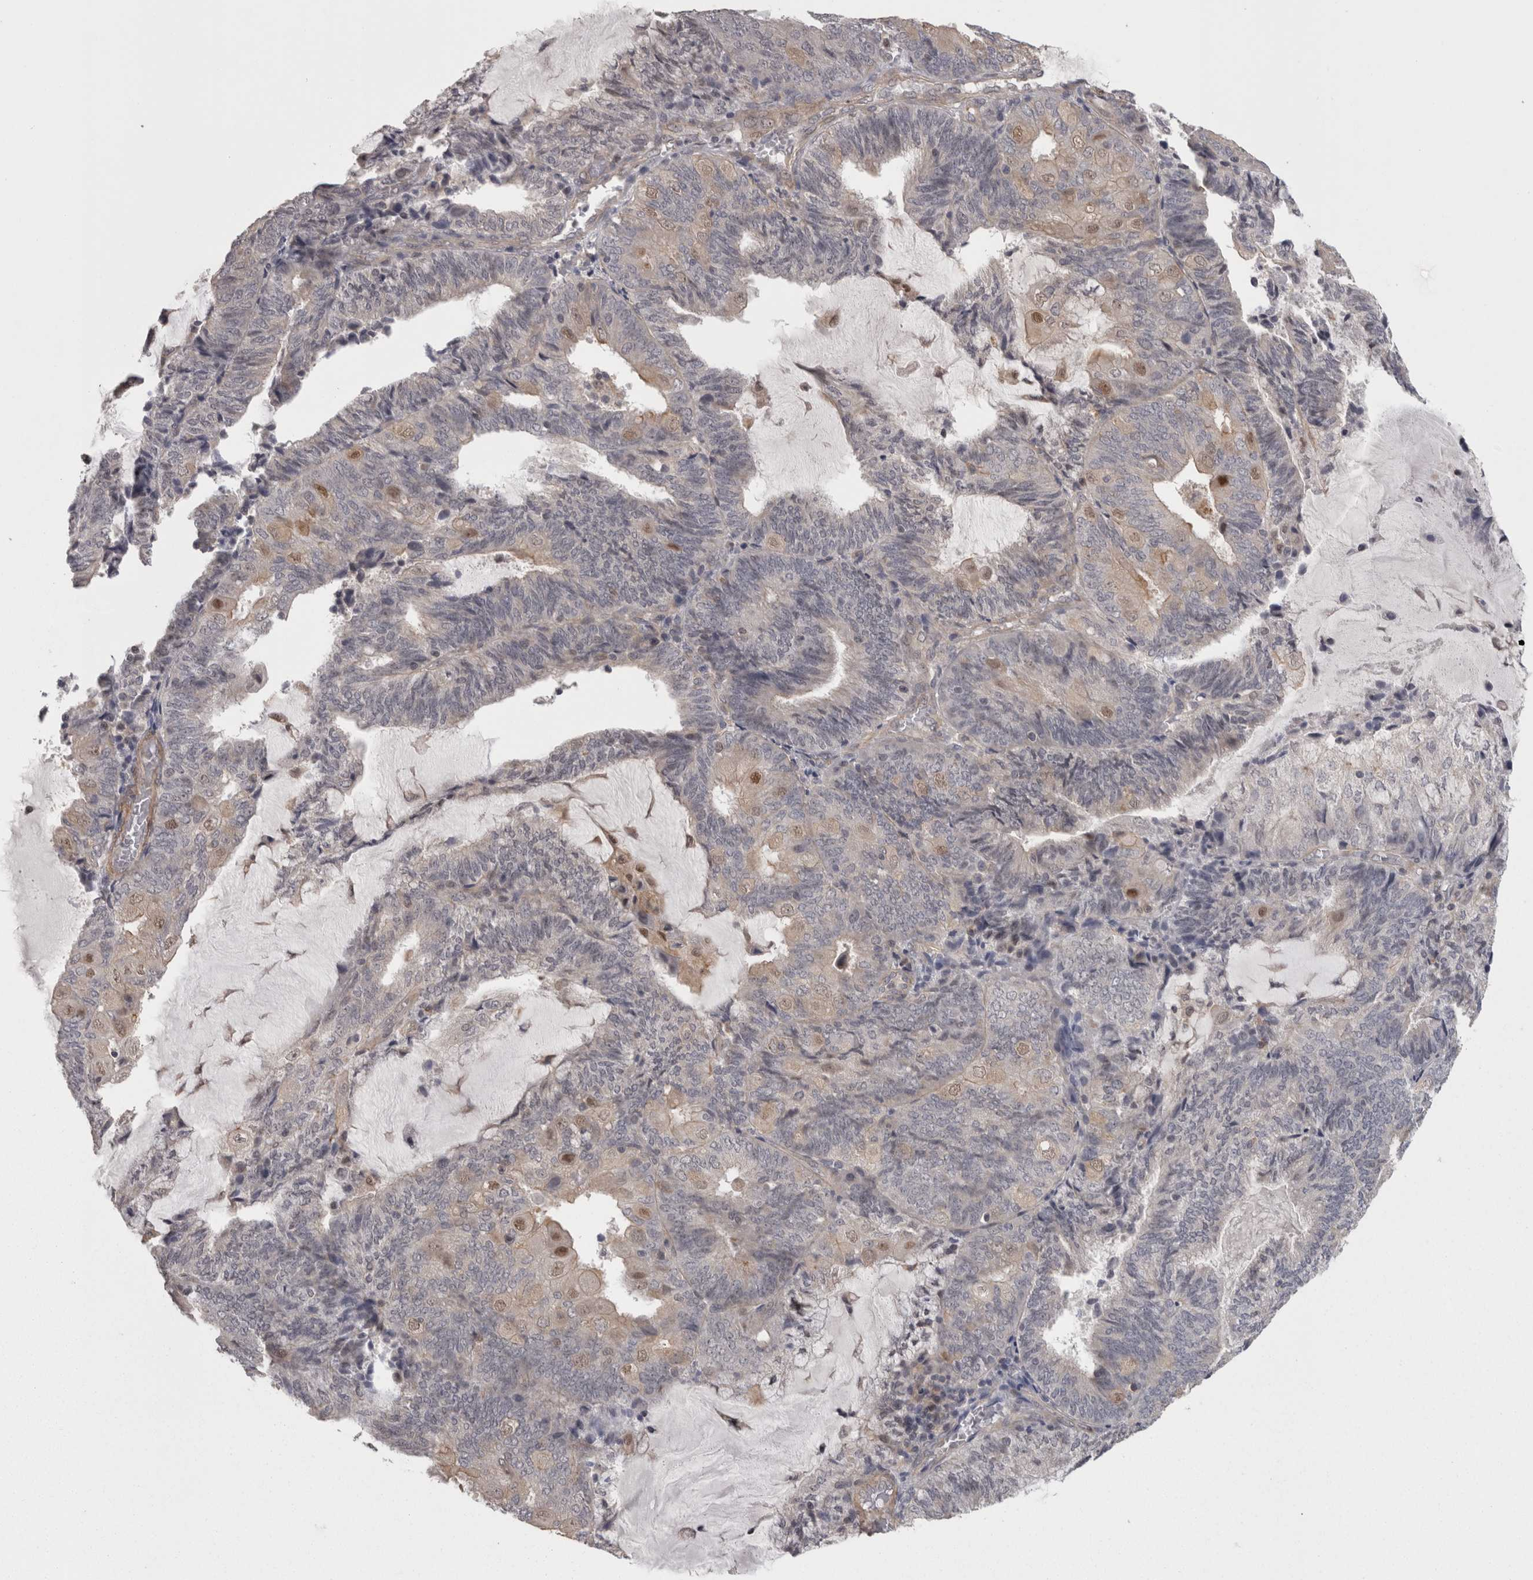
{"staining": {"intensity": "moderate", "quantity": "<25%", "location": "nuclear"}, "tissue": "endometrial cancer", "cell_type": "Tumor cells", "image_type": "cancer", "snomed": [{"axis": "morphology", "description": "Adenocarcinoma, NOS"}, {"axis": "topography", "description": "Endometrium"}], "caption": "An image of human adenocarcinoma (endometrial) stained for a protein demonstrates moderate nuclear brown staining in tumor cells. (Brightfield microscopy of DAB IHC at high magnification).", "gene": "RMDN1", "patient": {"sex": "female", "age": 81}}